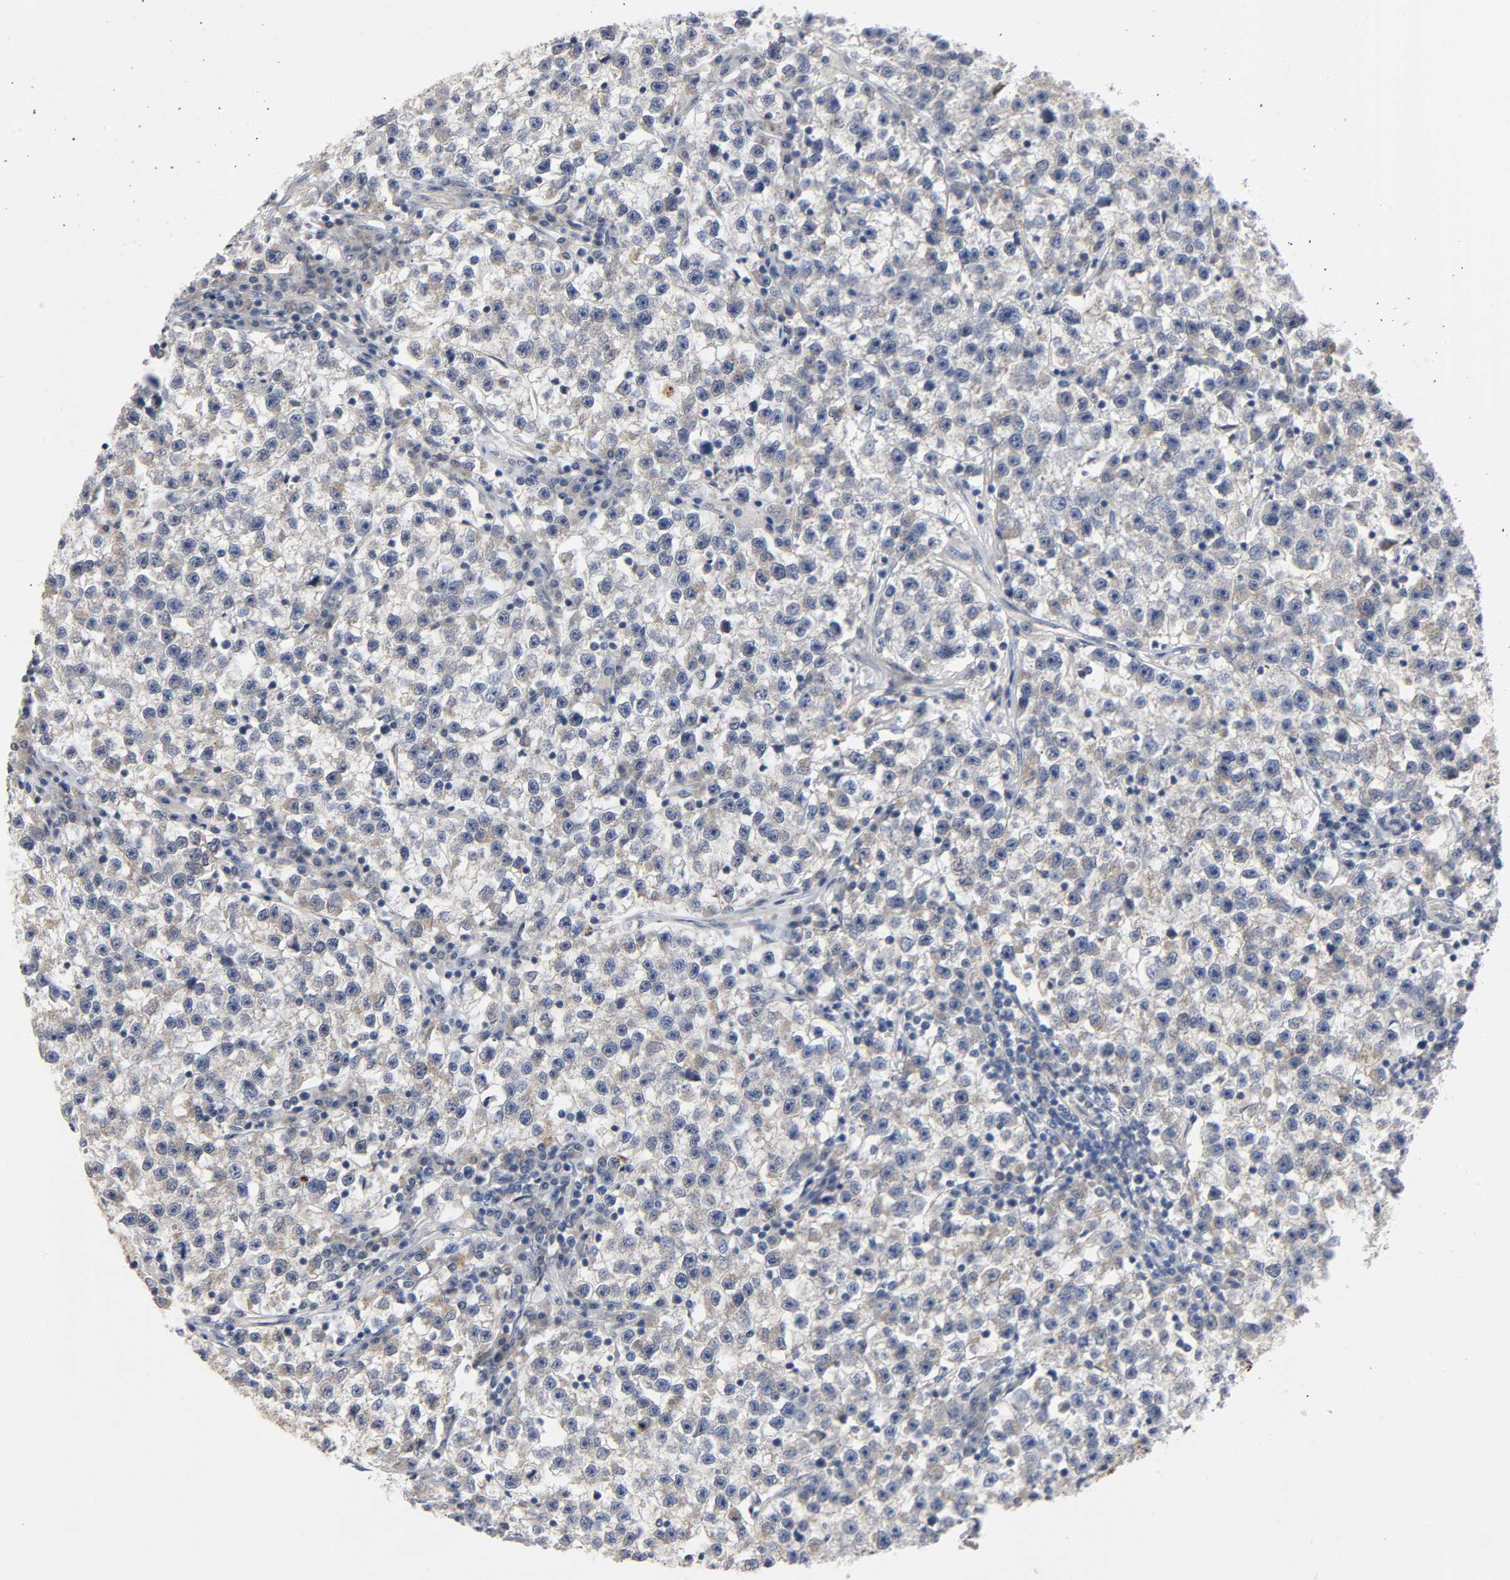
{"staining": {"intensity": "weak", "quantity": ">75%", "location": "cytoplasmic/membranous"}, "tissue": "testis cancer", "cell_type": "Tumor cells", "image_type": "cancer", "snomed": [{"axis": "morphology", "description": "Seminoma, NOS"}, {"axis": "topography", "description": "Testis"}], "caption": "Immunohistochemistry (IHC) (DAB (3,3'-diaminobenzidine)) staining of seminoma (testis) shows weak cytoplasmic/membranous protein expression in about >75% of tumor cells. The staining is performed using DAB brown chromogen to label protein expression. The nuclei are counter-stained blue using hematoxylin.", "gene": "HDAC6", "patient": {"sex": "male", "age": 22}}